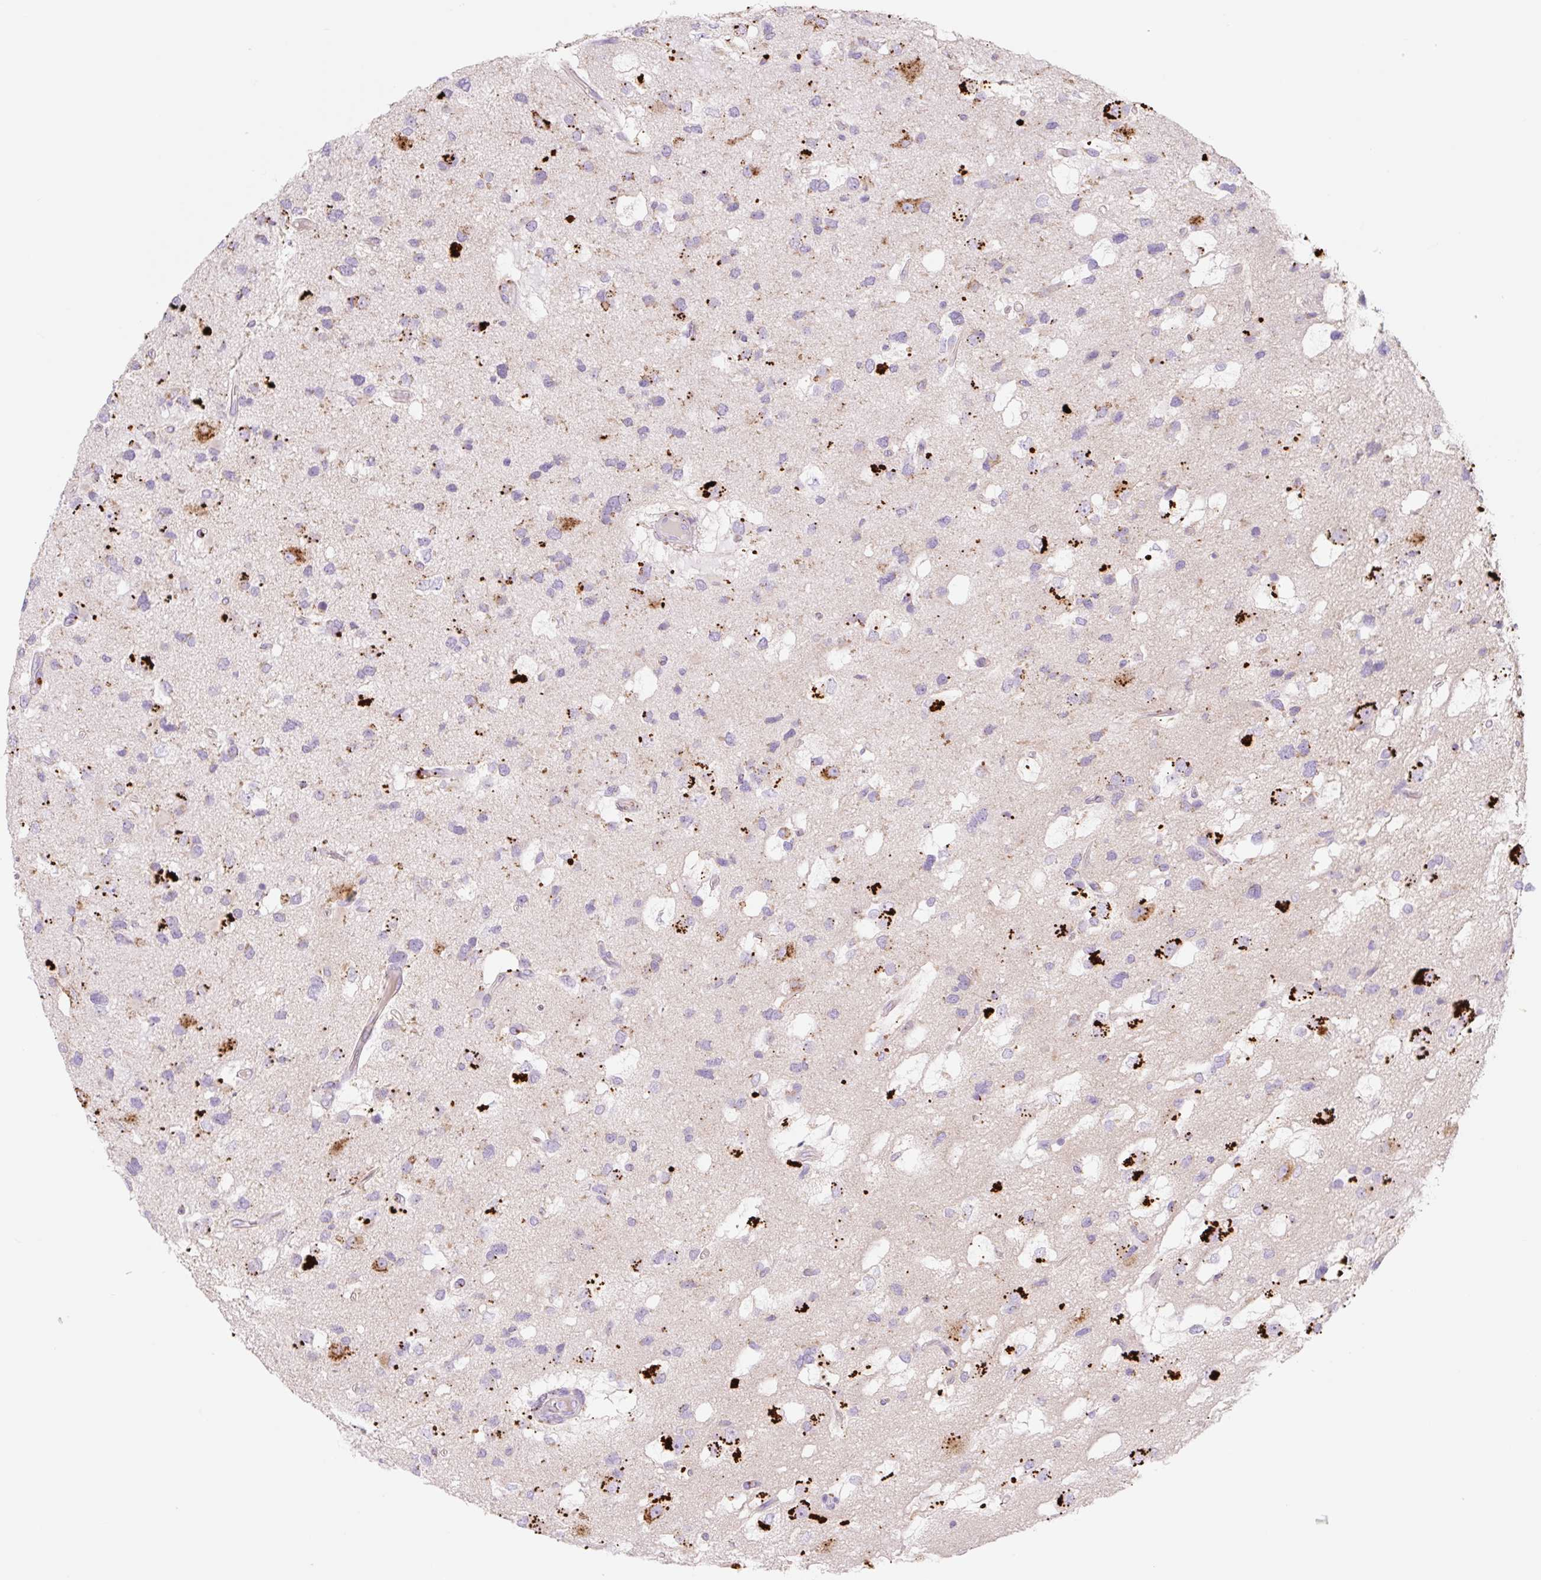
{"staining": {"intensity": "negative", "quantity": "none", "location": "none"}, "tissue": "glioma", "cell_type": "Tumor cells", "image_type": "cancer", "snomed": [{"axis": "morphology", "description": "Glioma, malignant, High grade"}, {"axis": "topography", "description": "Brain"}], "caption": "Malignant glioma (high-grade) was stained to show a protein in brown. There is no significant expression in tumor cells. Brightfield microscopy of immunohistochemistry (IHC) stained with DAB (brown) and hematoxylin (blue), captured at high magnification.", "gene": "CLEC3A", "patient": {"sex": "male", "age": 53}}